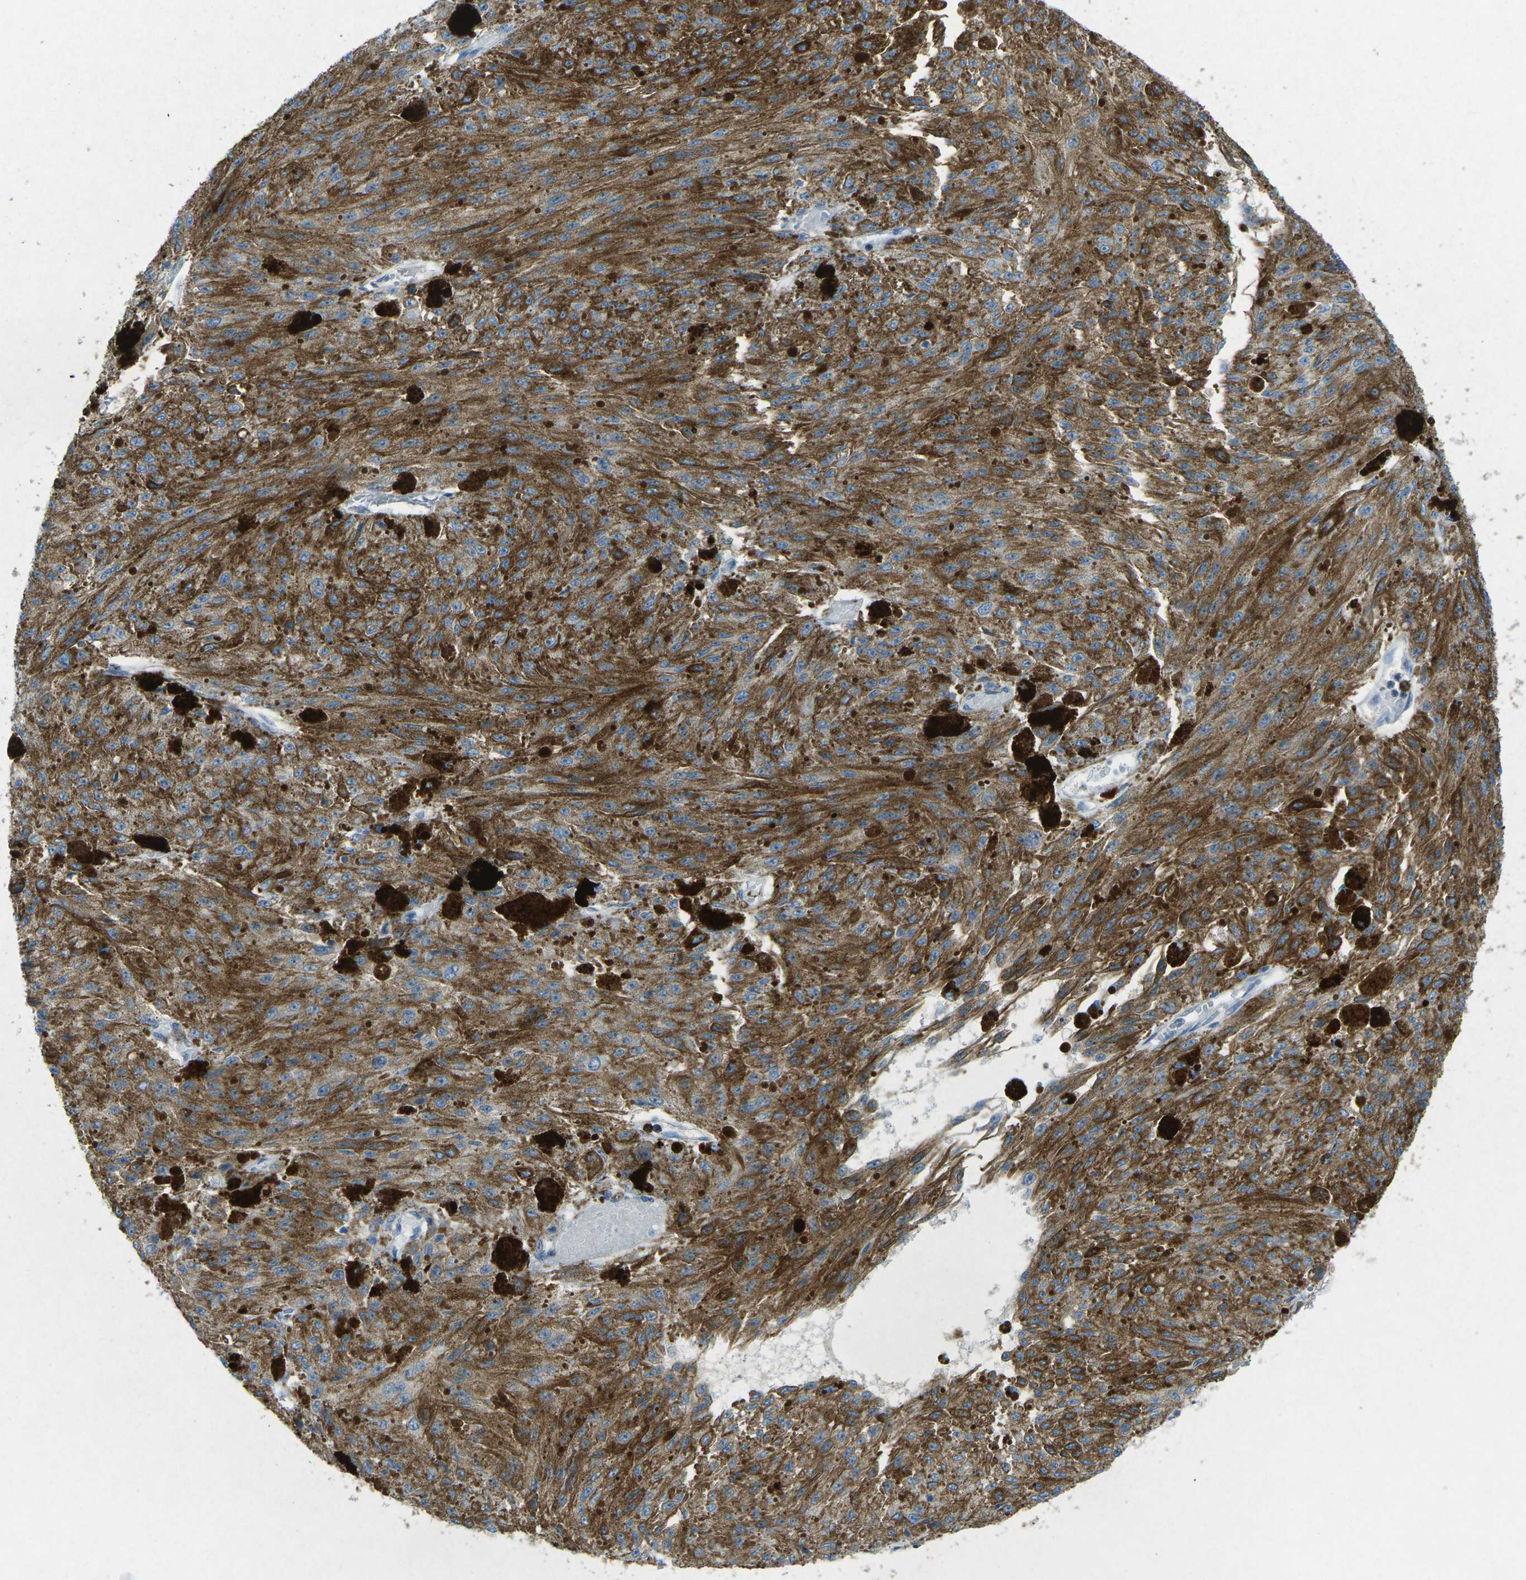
{"staining": {"intensity": "moderate", "quantity": ">75%", "location": "cytoplasmic/membranous"}, "tissue": "melanoma", "cell_type": "Tumor cells", "image_type": "cancer", "snomed": [{"axis": "morphology", "description": "Malignant melanoma, NOS"}, {"axis": "topography", "description": "Other"}], "caption": "High-magnification brightfield microscopy of melanoma stained with DAB (3,3'-diaminobenzidine) (brown) and counterstained with hematoxylin (blue). tumor cells exhibit moderate cytoplasmic/membranous staining is identified in about>75% of cells.", "gene": "CD19", "patient": {"sex": "male", "age": 79}}